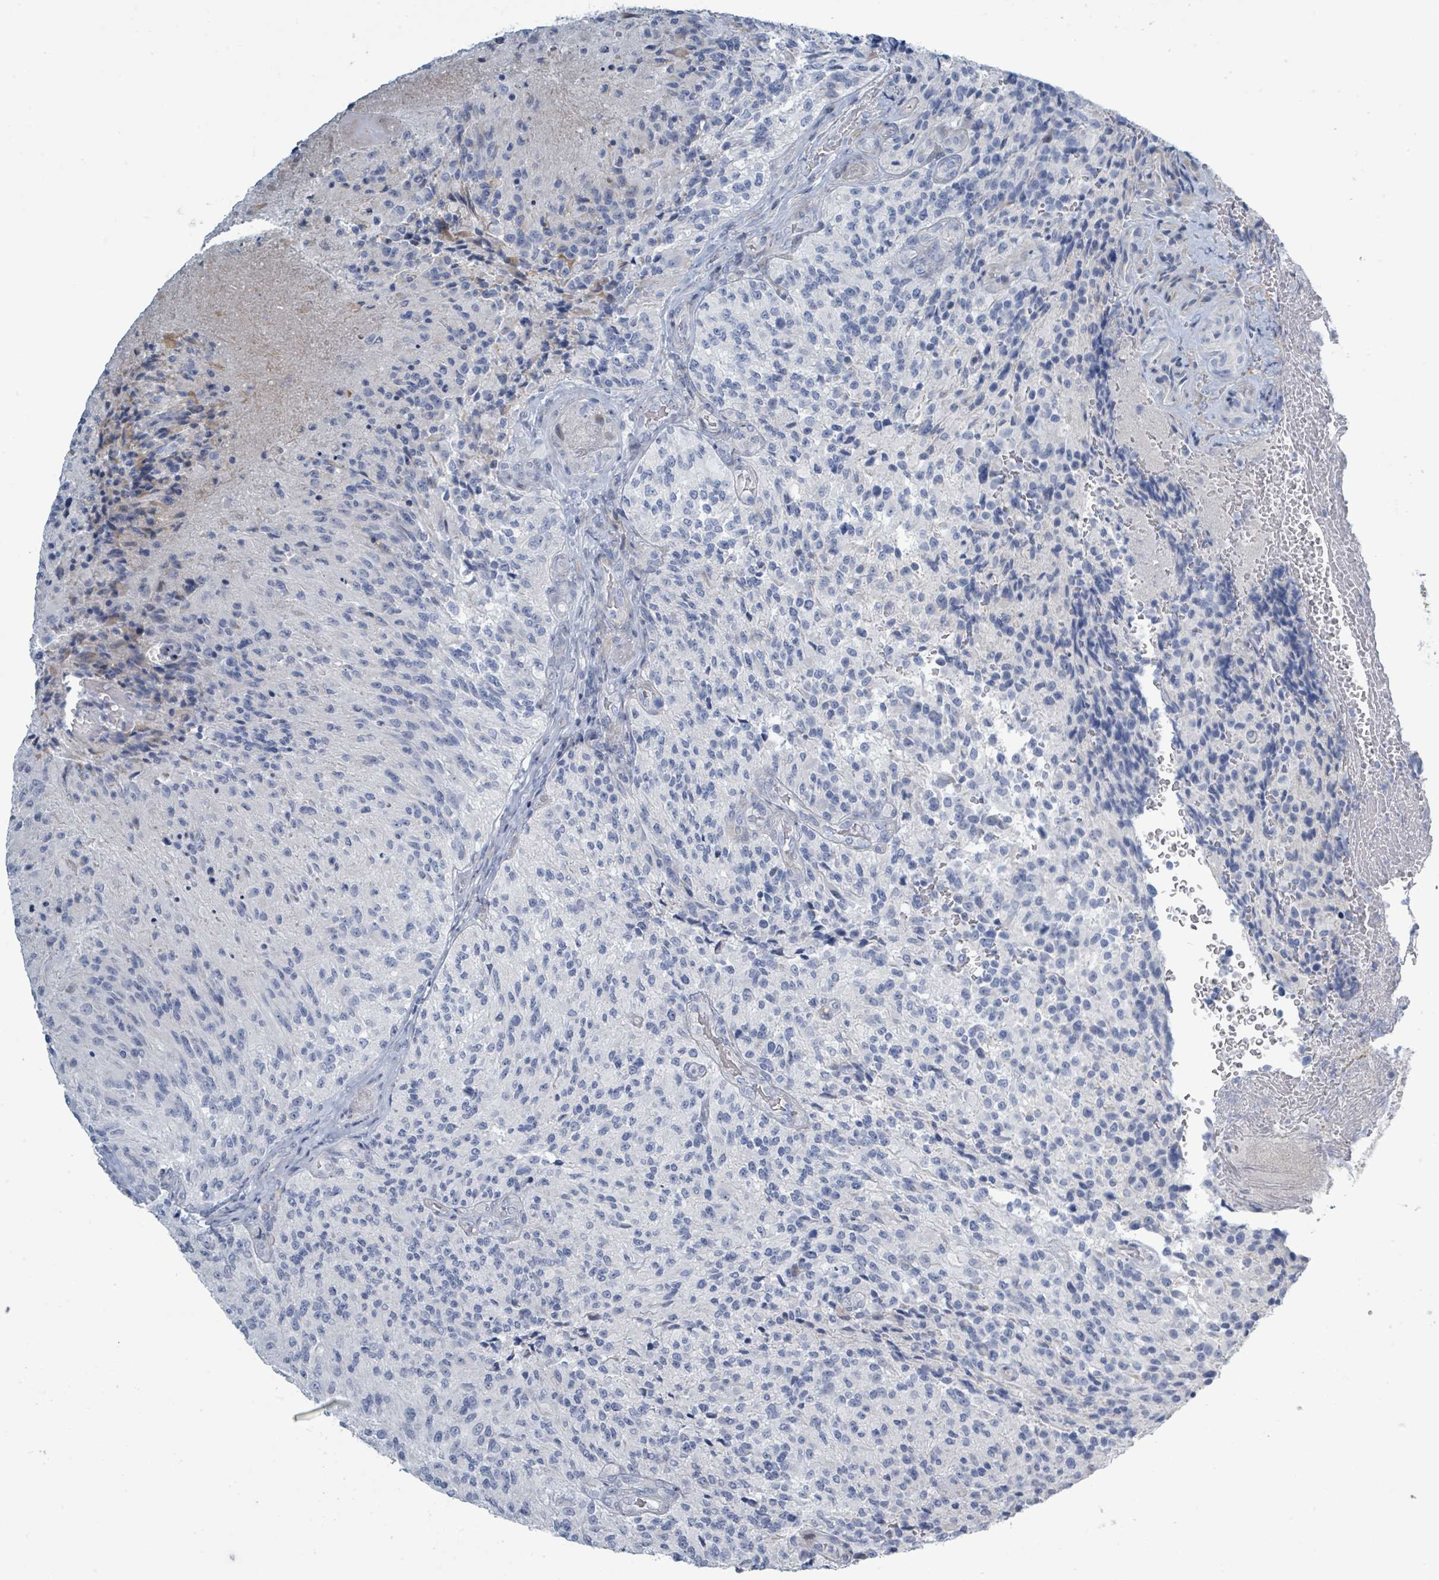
{"staining": {"intensity": "negative", "quantity": "none", "location": "none"}, "tissue": "glioma", "cell_type": "Tumor cells", "image_type": "cancer", "snomed": [{"axis": "morphology", "description": "Normal tissue, NOS"}, {"axis": "morphology", "description": "Glioma, malignant, High grade"}, {"axis": "topography", "description": "Cerebral cortex"}], "caption": "Photomicrograph shows no significant protein staining in tumor cells of malignant glioma (high-grade).", "gene": "RAB33B", "patient": {"sex": "male", "age": 56}}